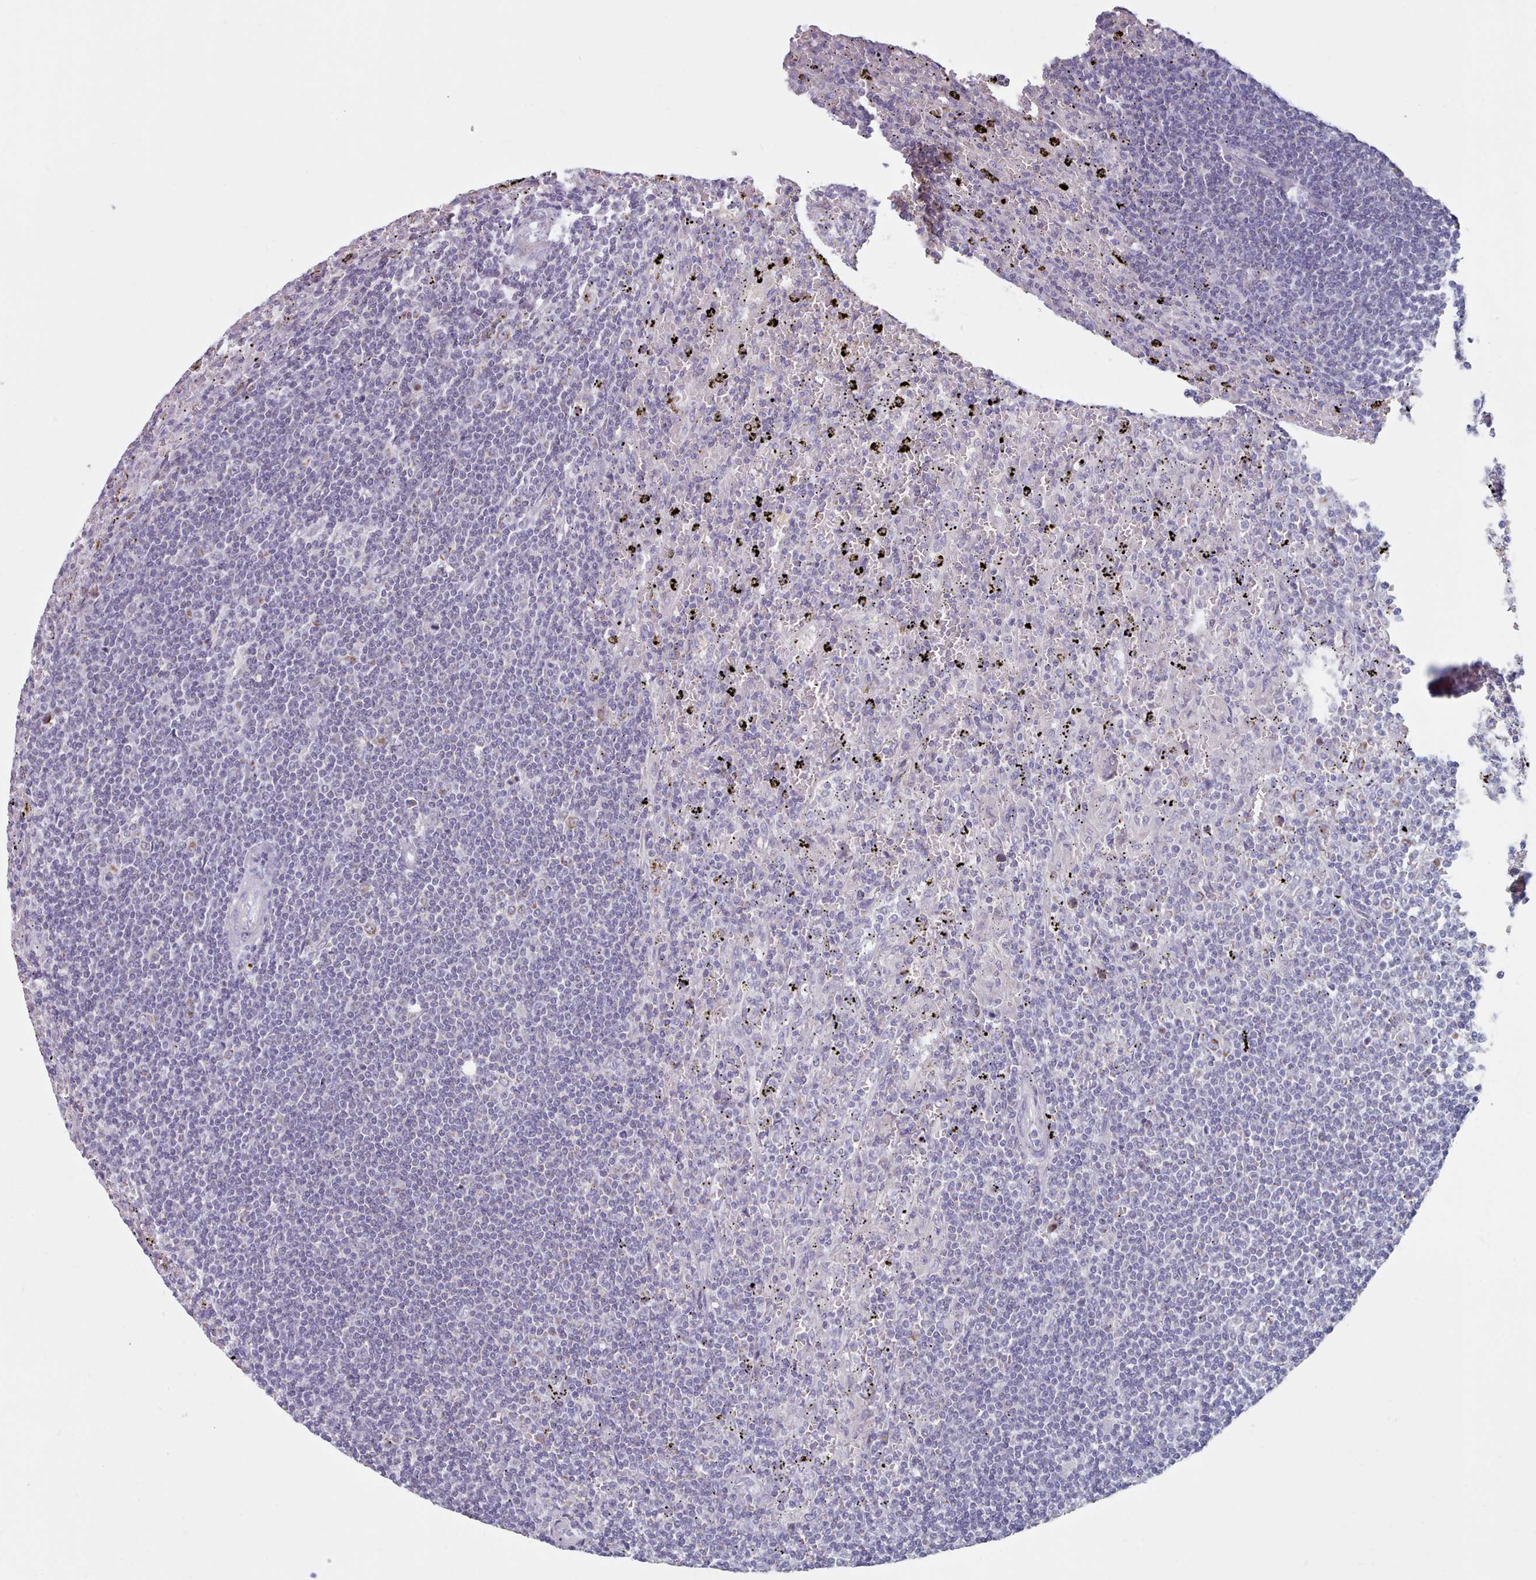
{"staining": {"intensity": "negative", "quantity": "none", "location": "none"}, "tissue": "lymphoma", "cell_type": "Tumor cells", "image_type": "cancer", "snomed": [{"axis": "morphology", "description": "Malignant lymphoma, non-Hodgkin's type, Low grade"}, {"axis": "topography", "description": "Spleen"}], "caption": "DAB immunohistochemical staining of low-grade malignant lymphoma, non-Hodgkin's type displays no significant expression in tumor cells.", "gene": "HAO1", "patient": {"sex": "male", "age": 76}}